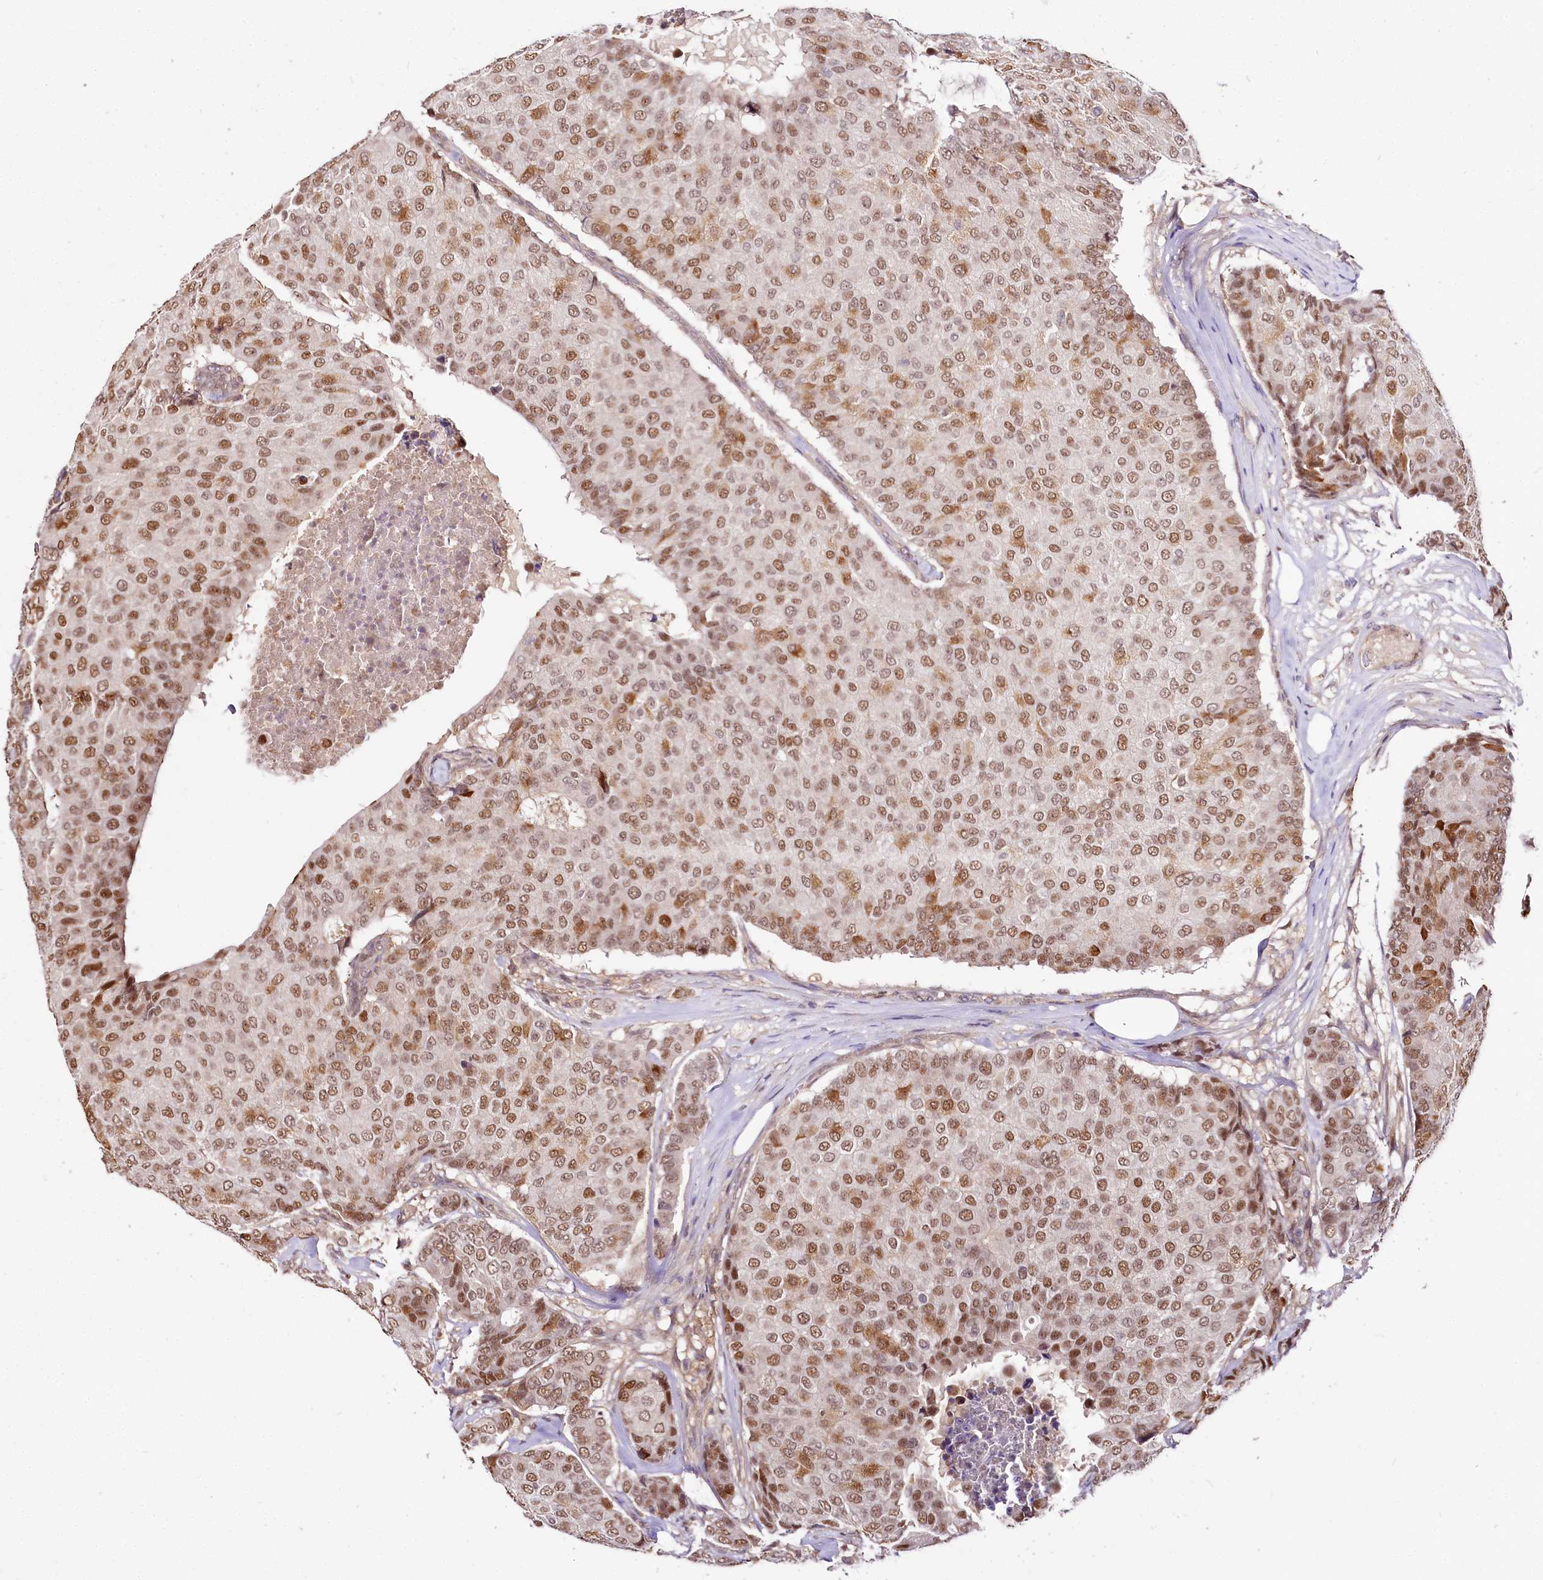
{"staining": {"intensity": "moderate", "quantity": ">75%", "location": "nuclear"}, "tissue": "breast cancer", "cell_type": "Tumor cells", "image_type": "cancer", "snomed": [{"axis": "morphology", "description": "Duct carcinoma"}, {"axis": "topography", "description": "Breast"}], "caption": "Breast invasive ductal carcinoma stained with immunohistochemistry reveals moderate nuclear staining in approximately >75% of tumor cells.", "gene": "GNL3L", "patient": {"sex": "female", "age": 75}}